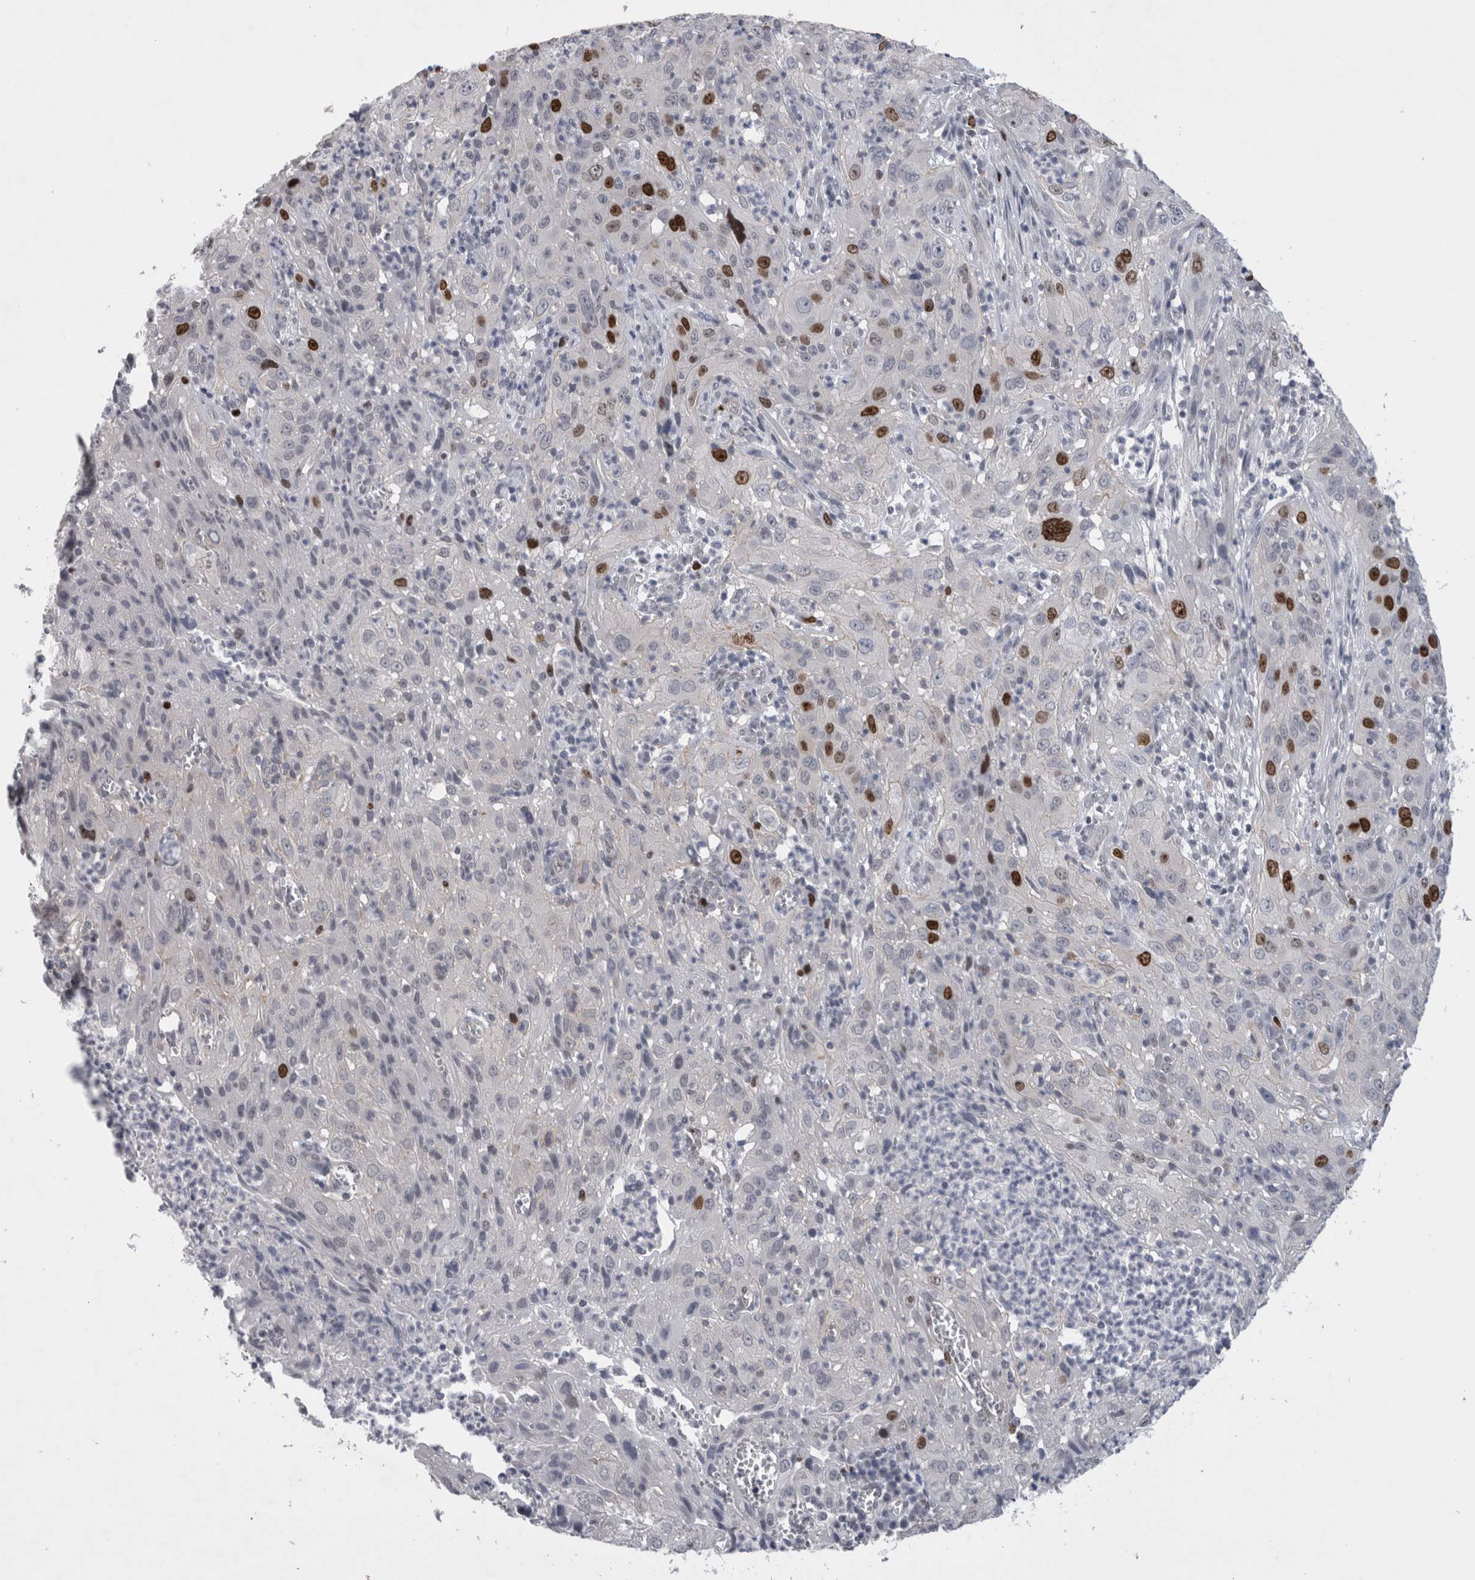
{"staining": {"intensity": "strong", "quantity": "<25%", "location": "nuclear"}, "tissue": "cervical cancer", "cell_type": "Tumor cells", "image_type": "cancer", "snomed": [{"axis": "morphology", "description": "Squamous cell carcinoma, NOS"}, {"axis": "topography", "description": "Cervix"}], "caption": "Protein expression analysis of cervical squamous cell carcinoma demonstrates strong nuclear positivity in approximately <25% of tumor cells.", "gene": "KIF18B", "patient": {"sex": "female", "age": 32}}